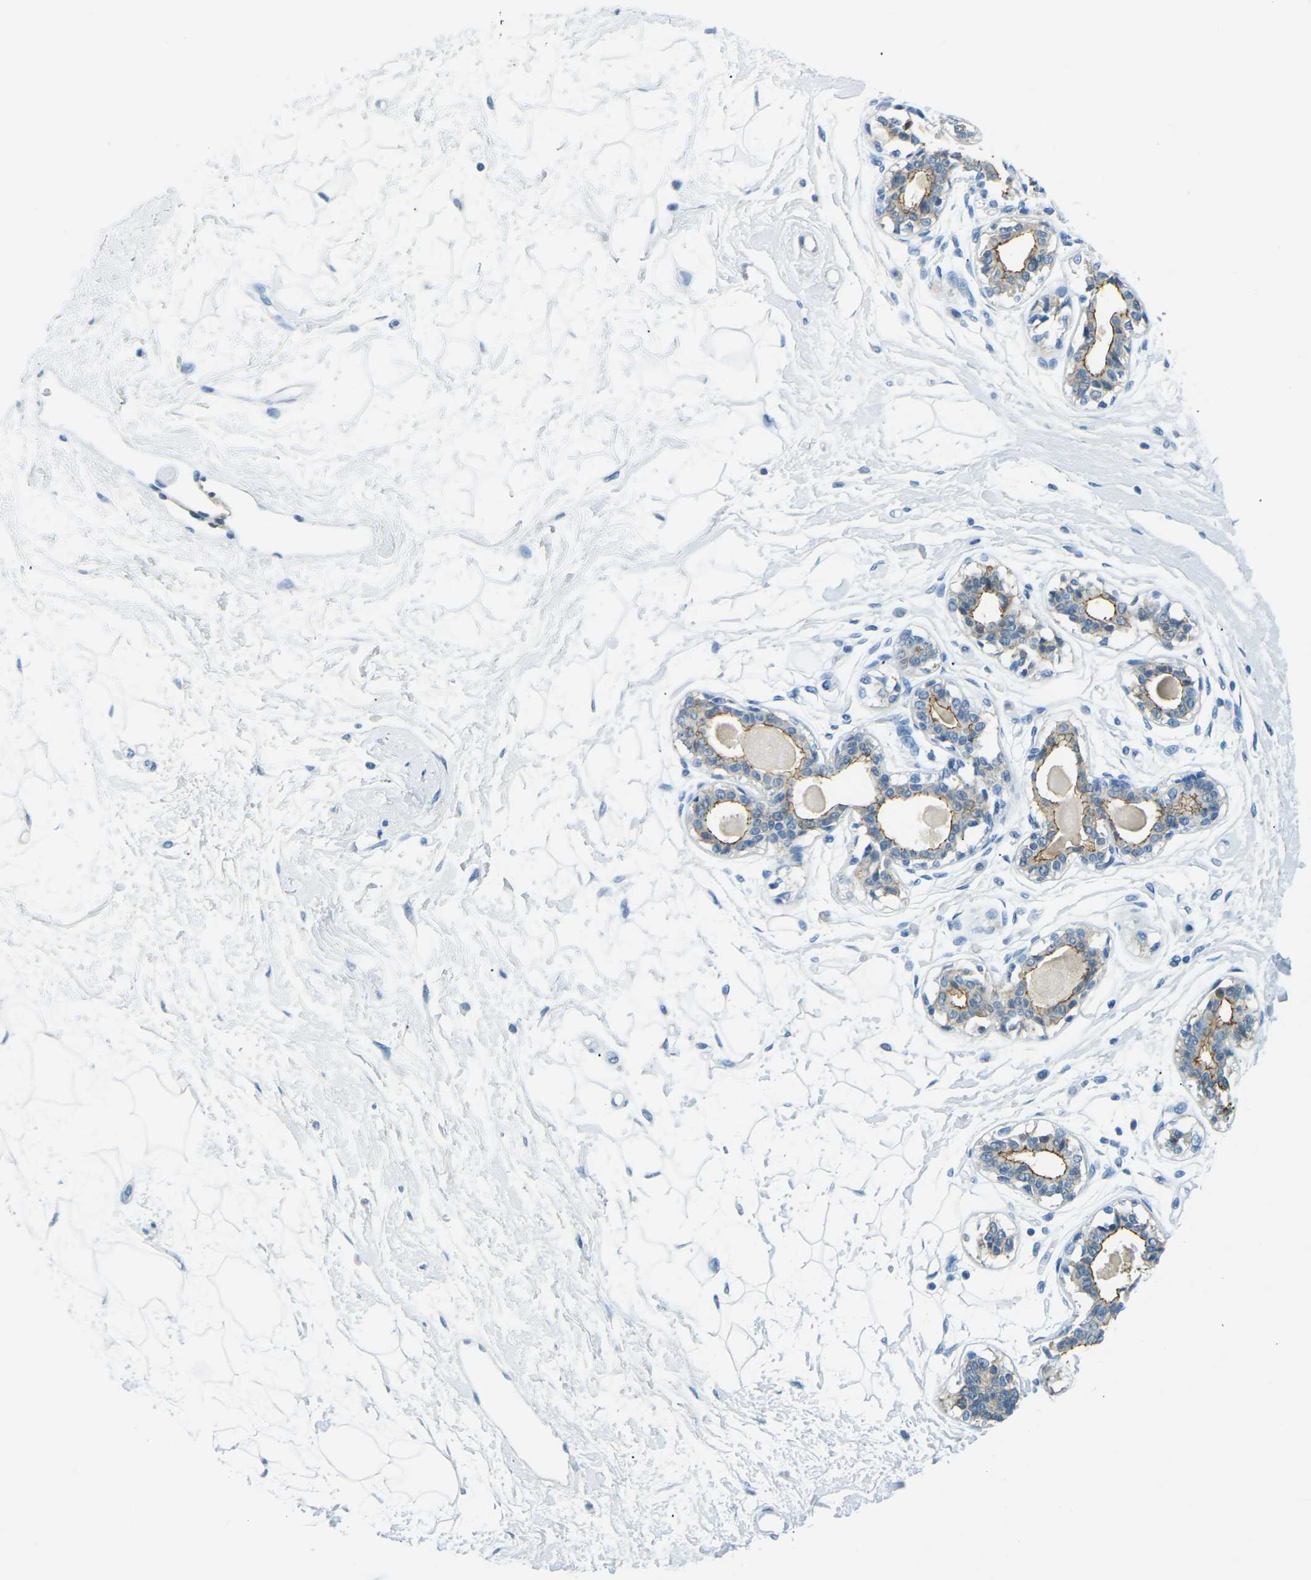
{"staining": {"intensity": "negative", "quantity": "none", "location": "none"}, "tissue": "breast", "cell_type": "Adipocytes", "image_type": "normal", "snomed": [{"axis": "morphology", "description": "Normal tissue, NOS"}, {"axis": "topography", "description": "Breast"}], "caption": "Human breast stained for a protein using immunohistochemistry exhibits no positivity in adipocytes.", "gene": "OCLN", "patient": {"sex": "female", "age": 45}}